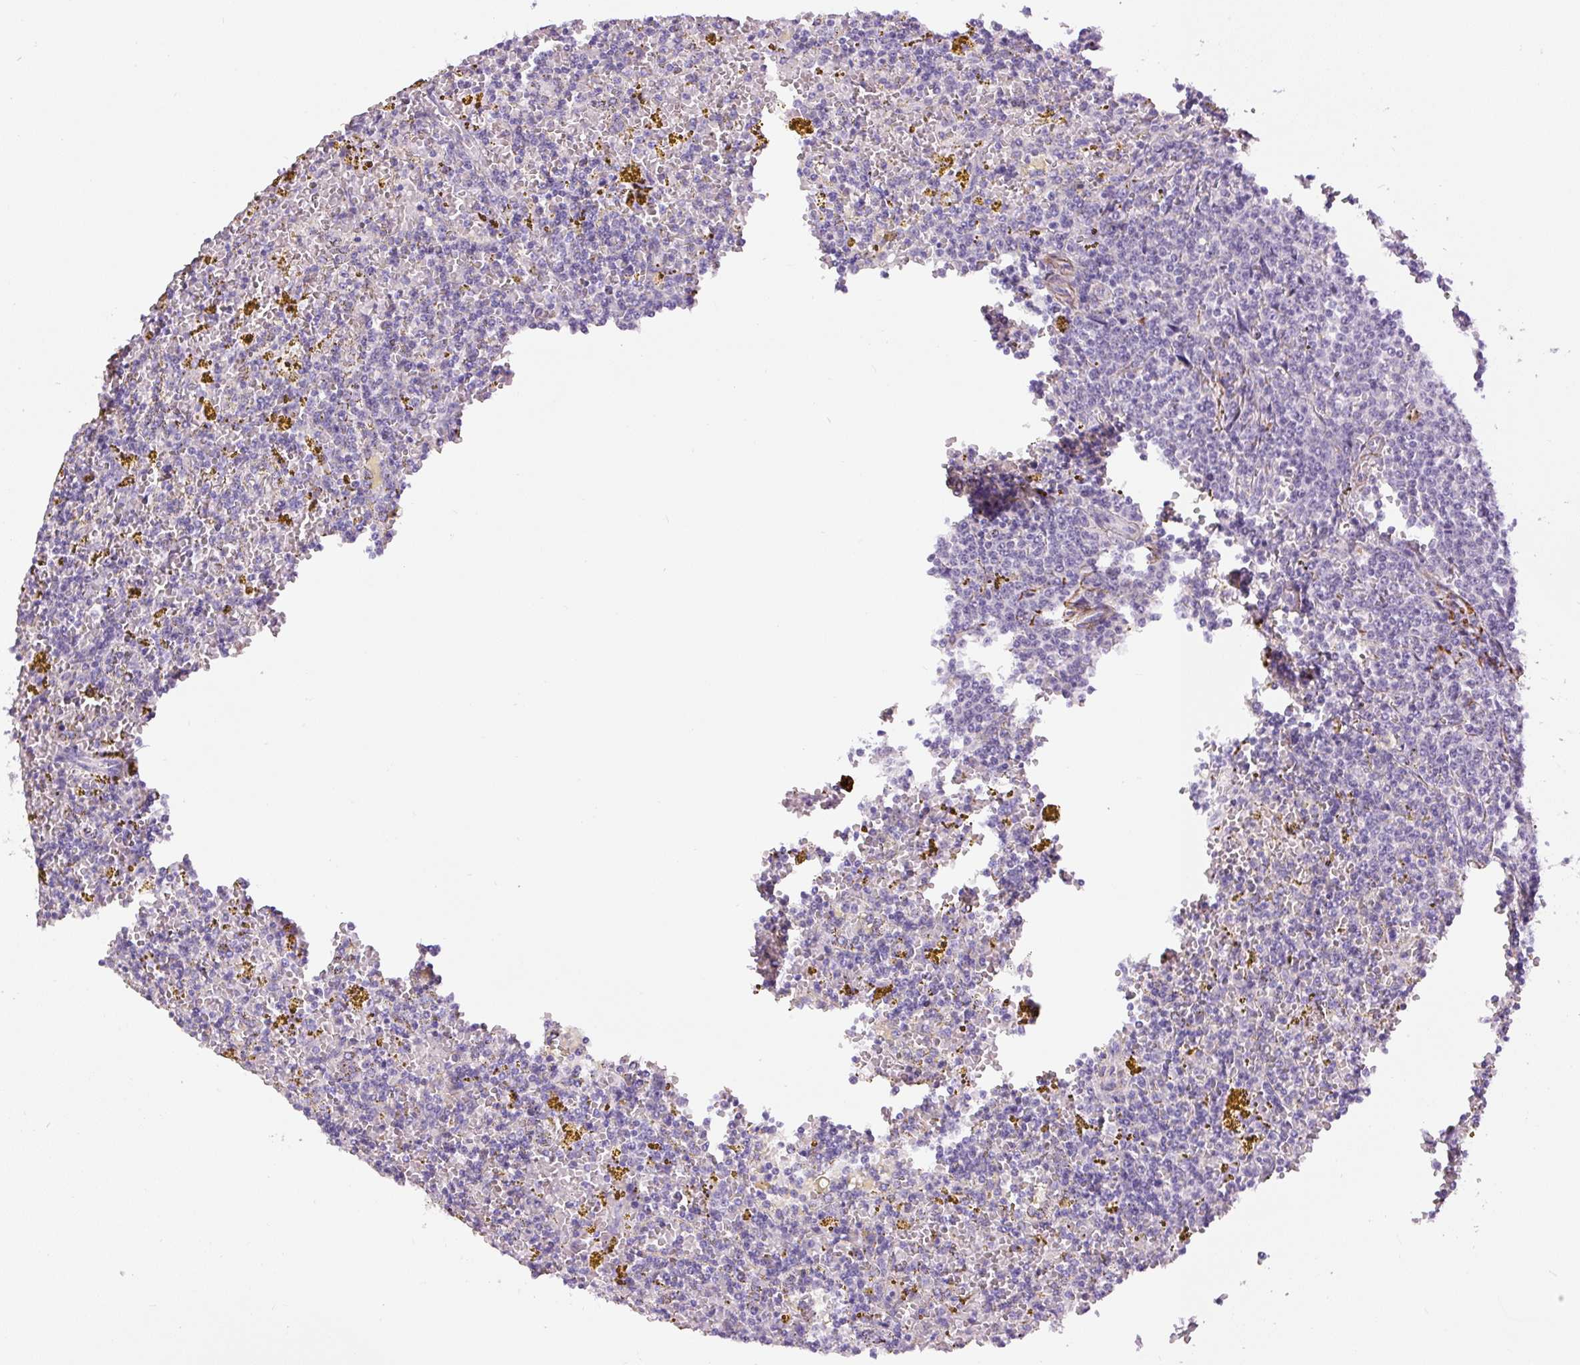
{"staining": {"intensity": "negative", "quantity": "none", "location": "none"}, "tissue": "lymphoma", "cell_type": "Tumor cells", "image_type": "cancer", "snomed": [{"axis": "morphology", "description": "Malignant lymphoma, non-Hodgkin's type, Low grade"}, {"axis": "topography", "description": "Spleen"}, {"axis": "topography", "description": "Lymph node"}], "caption": "Lymphoma was stained to show a protein in brown. There is no significant expression in tumor cells.", "gene": "FBN1", "patient": {"sex": "female", "age": 66}}